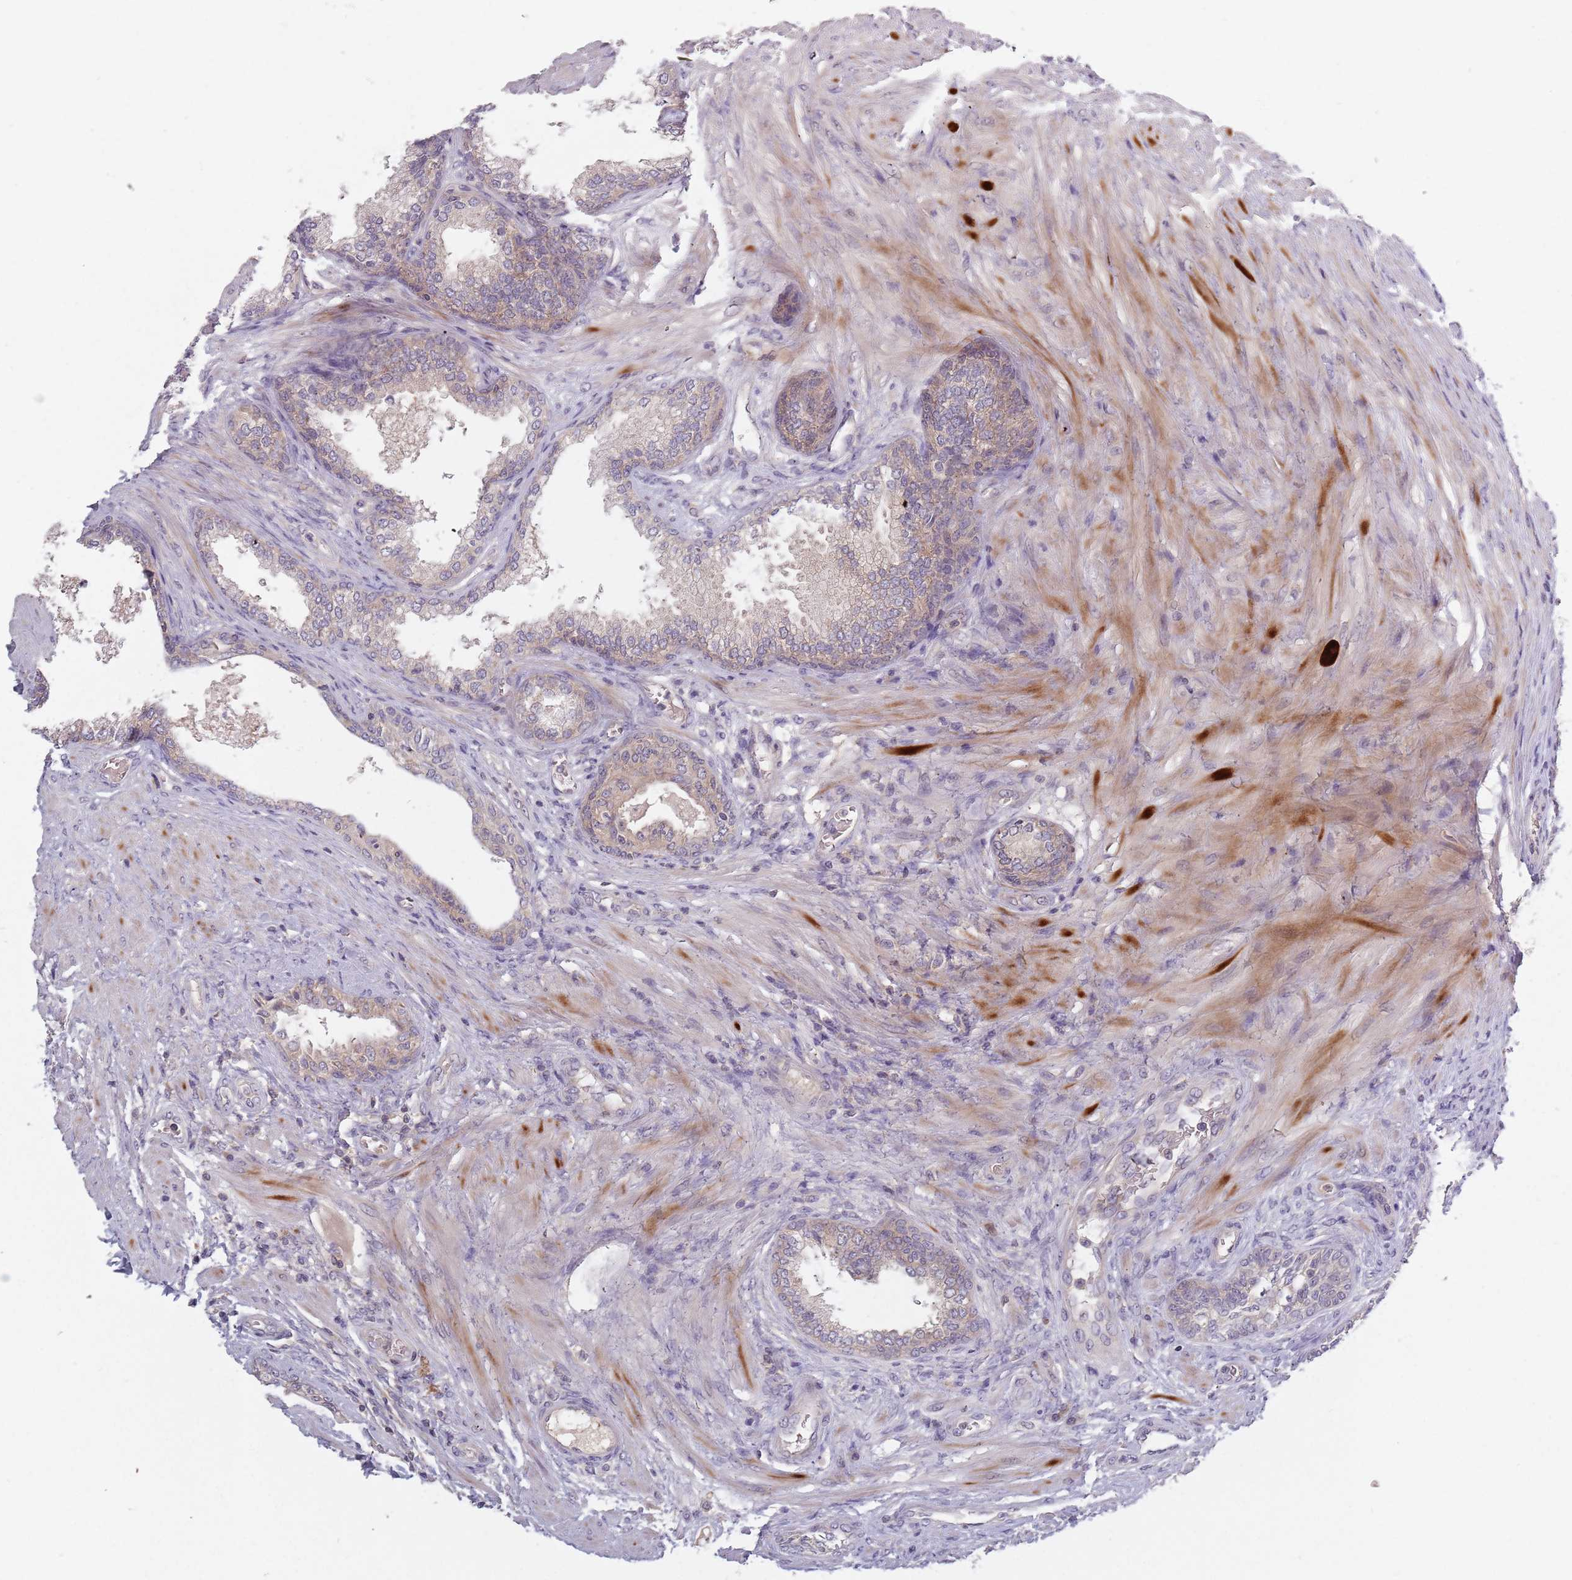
{"staining": {"intensity": "moderate", "quantity": "25%-75%", "location": "cytoplasmic/membranous"}, "tissue": "prostate", "cell_type": "Glandular cells", "image_type": "normal", "snomed": [{"axis": "morphology", "description": "Normal tissue, NOS"}, {"axis": "topography", "description": "Prostate"}], "caption": "Immunohistochemistry (IHC) staining of unremarkable prostate, which shows medium levels of moderate cytoplasmic/membranous expression in approximately 25%-75% of glandular cells indicating moderate cytoplasmic/membranous protein positivity. The staining was performed using DAB (brown) for protein detection and nuclei were counterstained in hematoxylin (blue).", "gene": "ASB13", "patient": {"sex": "male", "age": 76}}